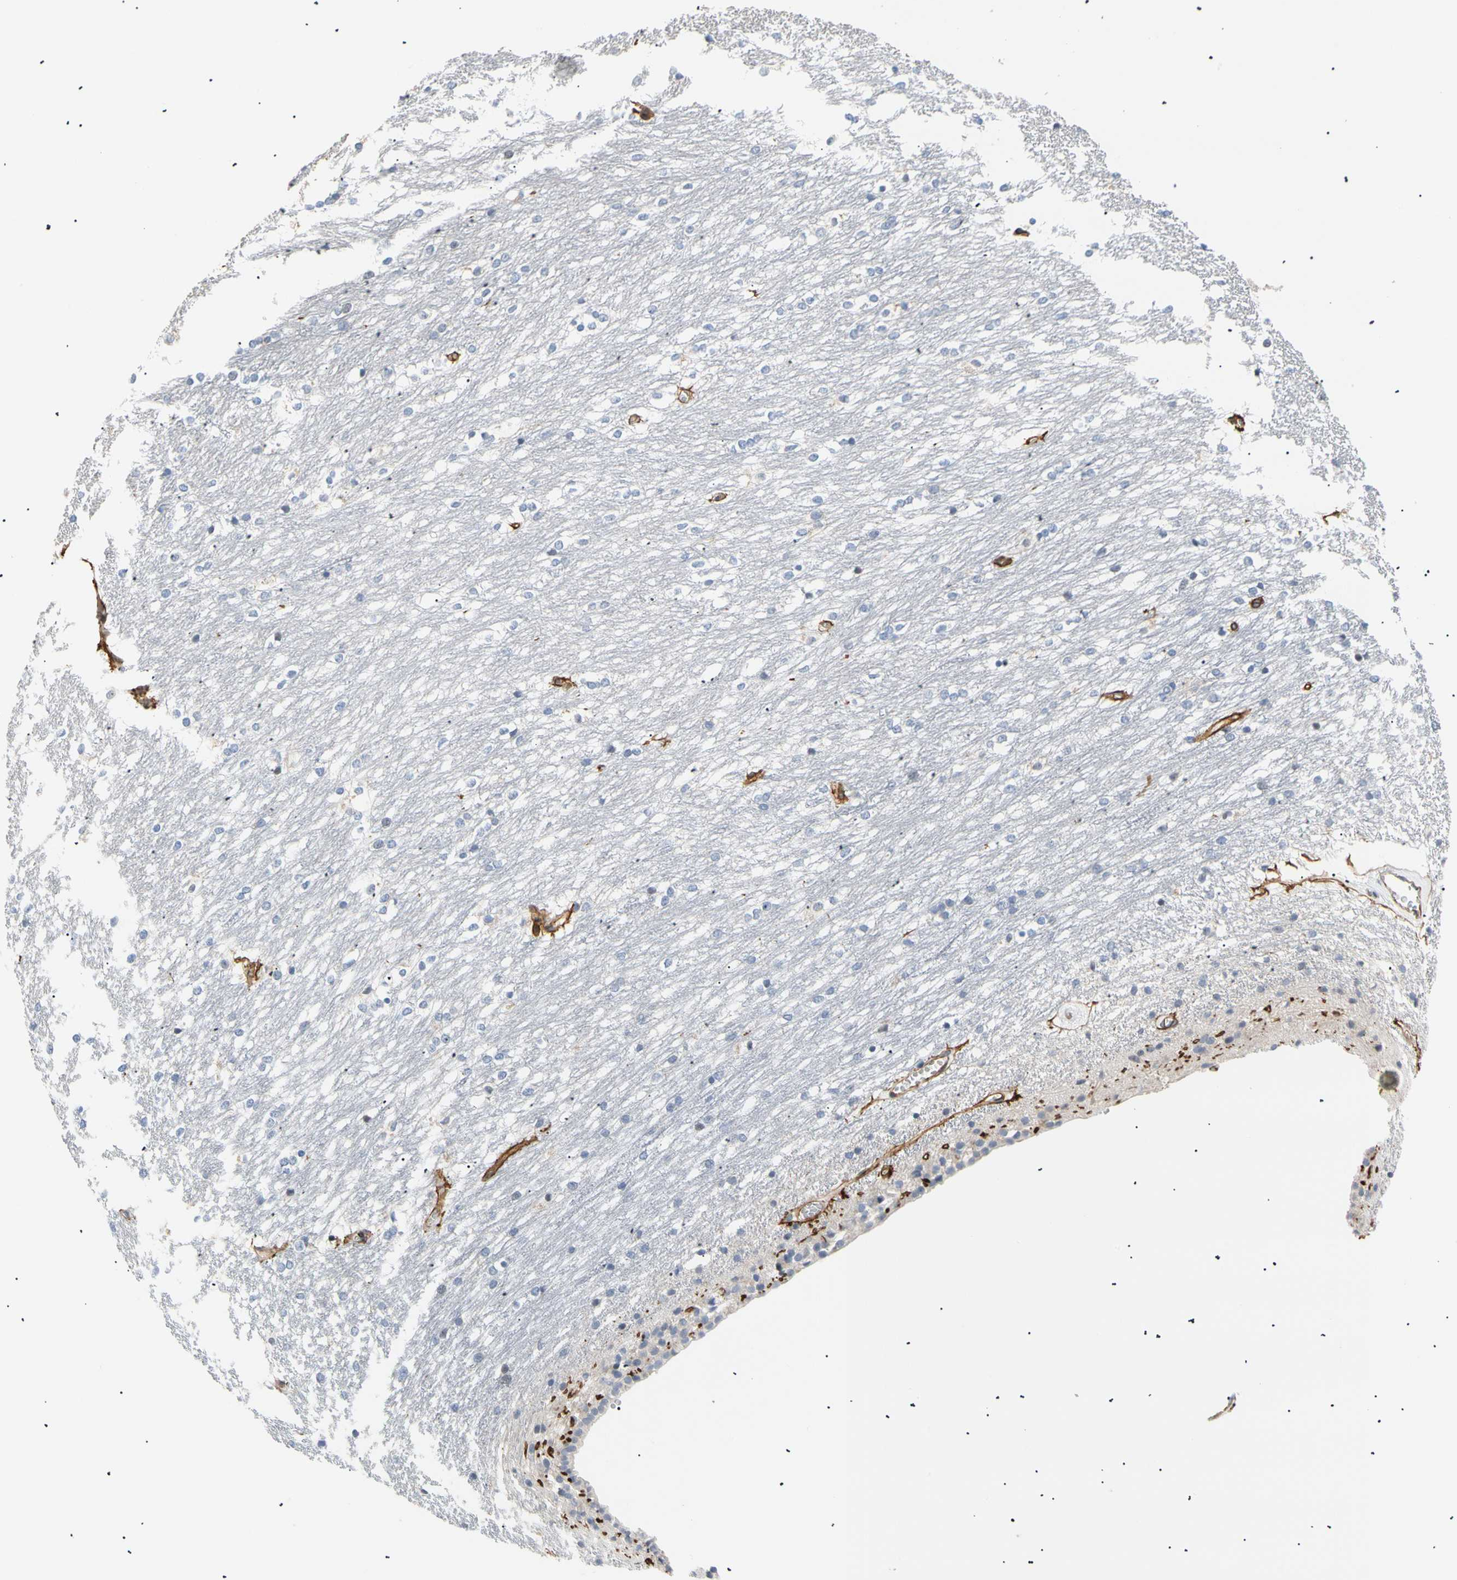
{"staining": {"intensity": "negative", "quantity": "none", "location": "none"}, "tissue": "caudate", "cell_type": "Glial cells", "image_type": "normal", "snomed": [{"axis": "morphology", "description": "Normal tissue, NOS"}, {"axis": "topography", "description": "Lateral ventricle wall"}], "caption": "Immunohistochemistry of benign caudate demonstrates no staining in glial cells.", "gene": "TNFRSF18", "patient": {"sex": "female", "age": 19}}